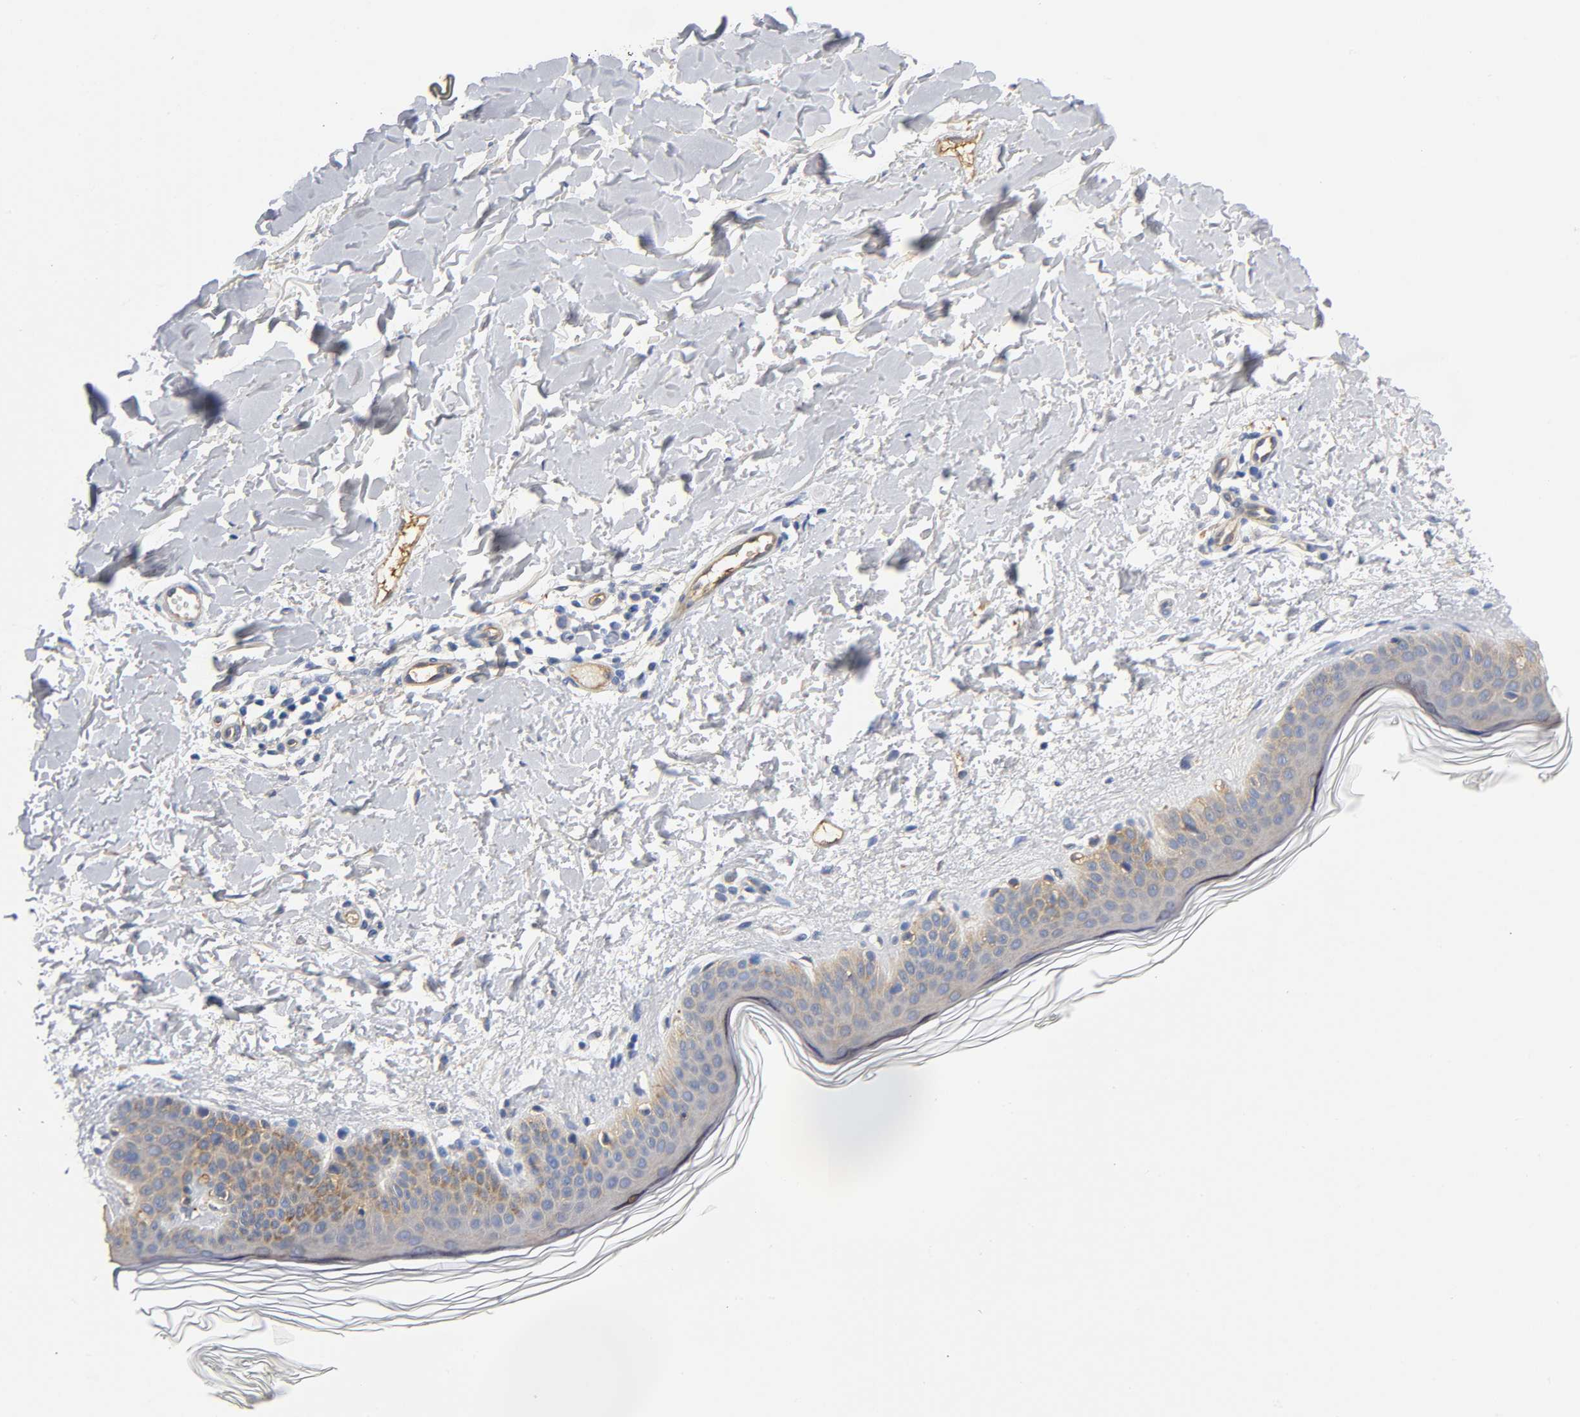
{"staining": {"intensity": "negative", "quantity": "none", "location": "none"}, "tissue": "skin", "cell_type": "Fibroblasts", "image_type": "normal", "snomed": [{"axis": "morphology", "description": "Normal tissue, NOS"}, {"axis": "topography", "description": "Skin"}], "caption": "Immunohistochemistry photomicrograph of benign skin: skin stained with DAB shows no significant protein positivity in fibroblasts.", "gene": "TNC", "patient": {"sex": "female", "age": 56}}